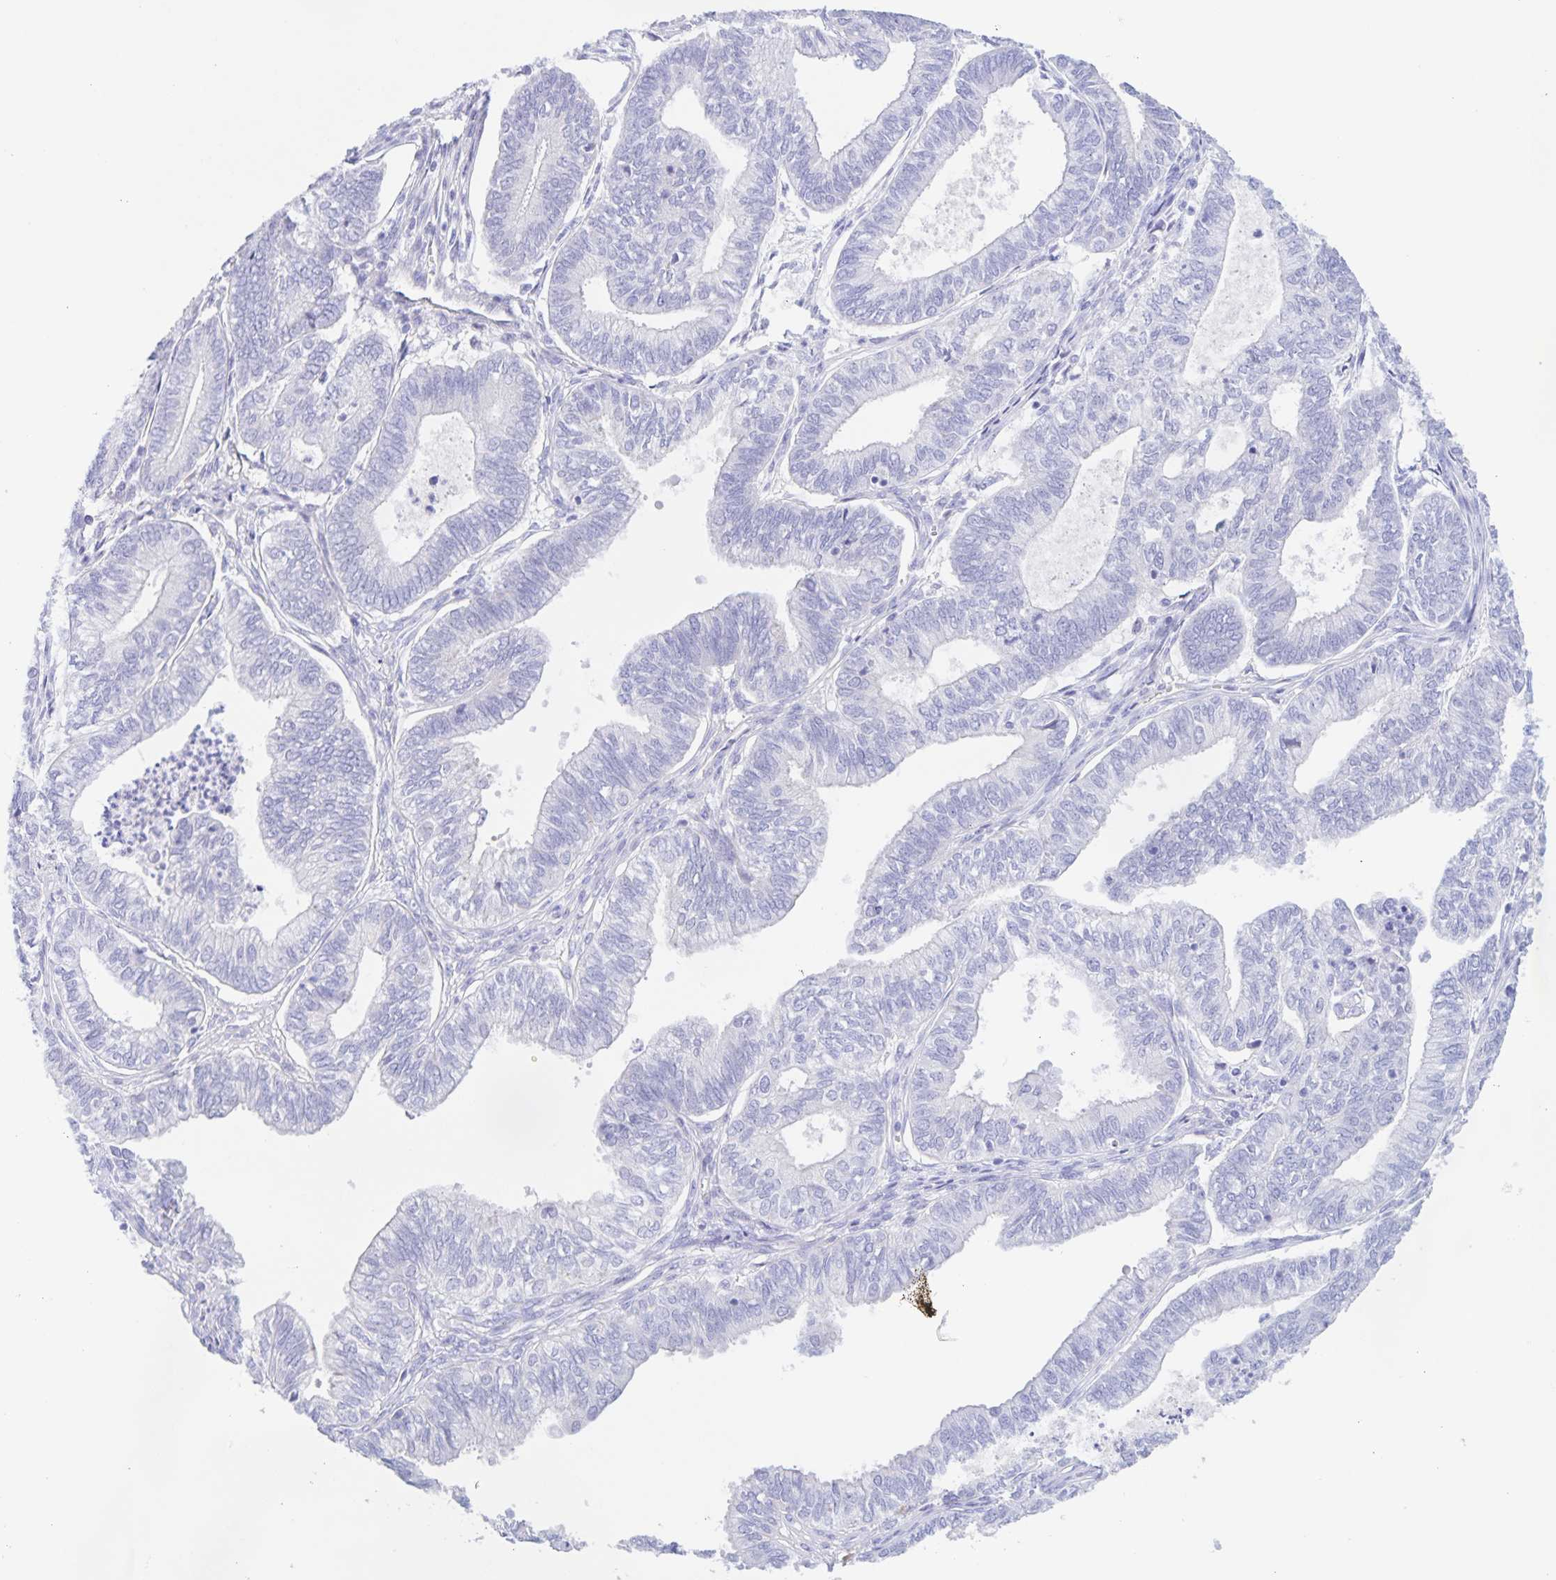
{"staining": {"intensity": "negative", "quantity": "none", "location": "none"}, "tissue": "ovarian cancer", "cell_type": "Tumor cells", "image_type": "cancer", "snomed": [{"axis": "morphology", "description": "Carcinoma, endometroid"}, {"axis": "topography", "description": "Ovary"}], "caption": "High power microscopy image of an IHC micrograph of ovarian cancer (endometroid carcinoma), revealing no significant positivity in tumor cells.", "gene": "CATSPER4", "patient": {"sex": "female", "age": 64}}